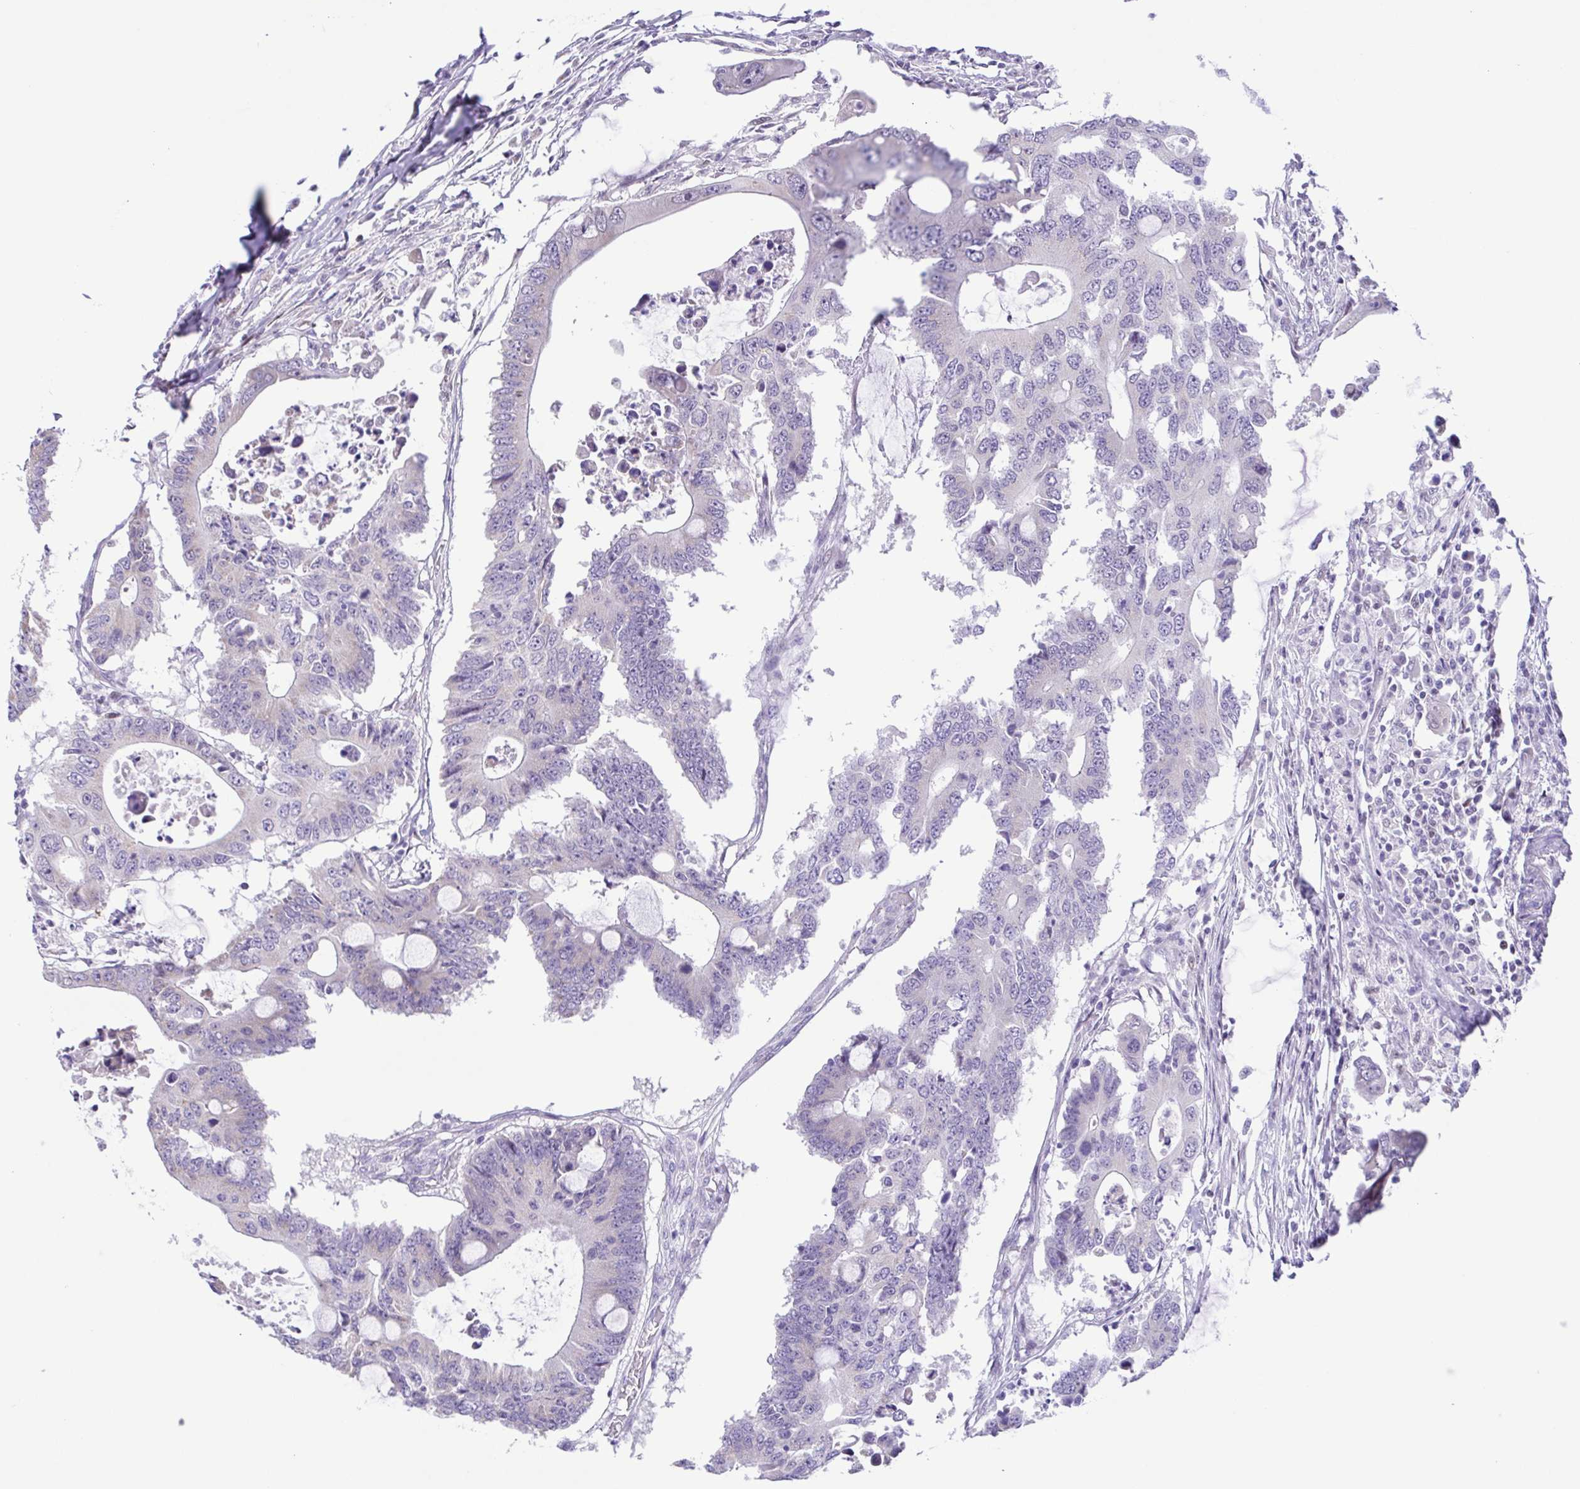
{"staining": {"intensity": "negative", "quantity": "none", "location": "none"}, "tissue": "colorectal cancer", "cell_type": "Tumor cells", "image_type": "cancer", "snomed": [{"axis": "morphology", "description": "Adenocarcinoma, NOS"}, {"axis": "topography", "description": "Colon"}], "caption": "Tumor cells are negative for protein expression in human colorectal cancer. (Immunohistochemistry, brightfield microscopy, high magnification).", "gene": "TGM3", "patient": {"sex": "male", "age": 71}}